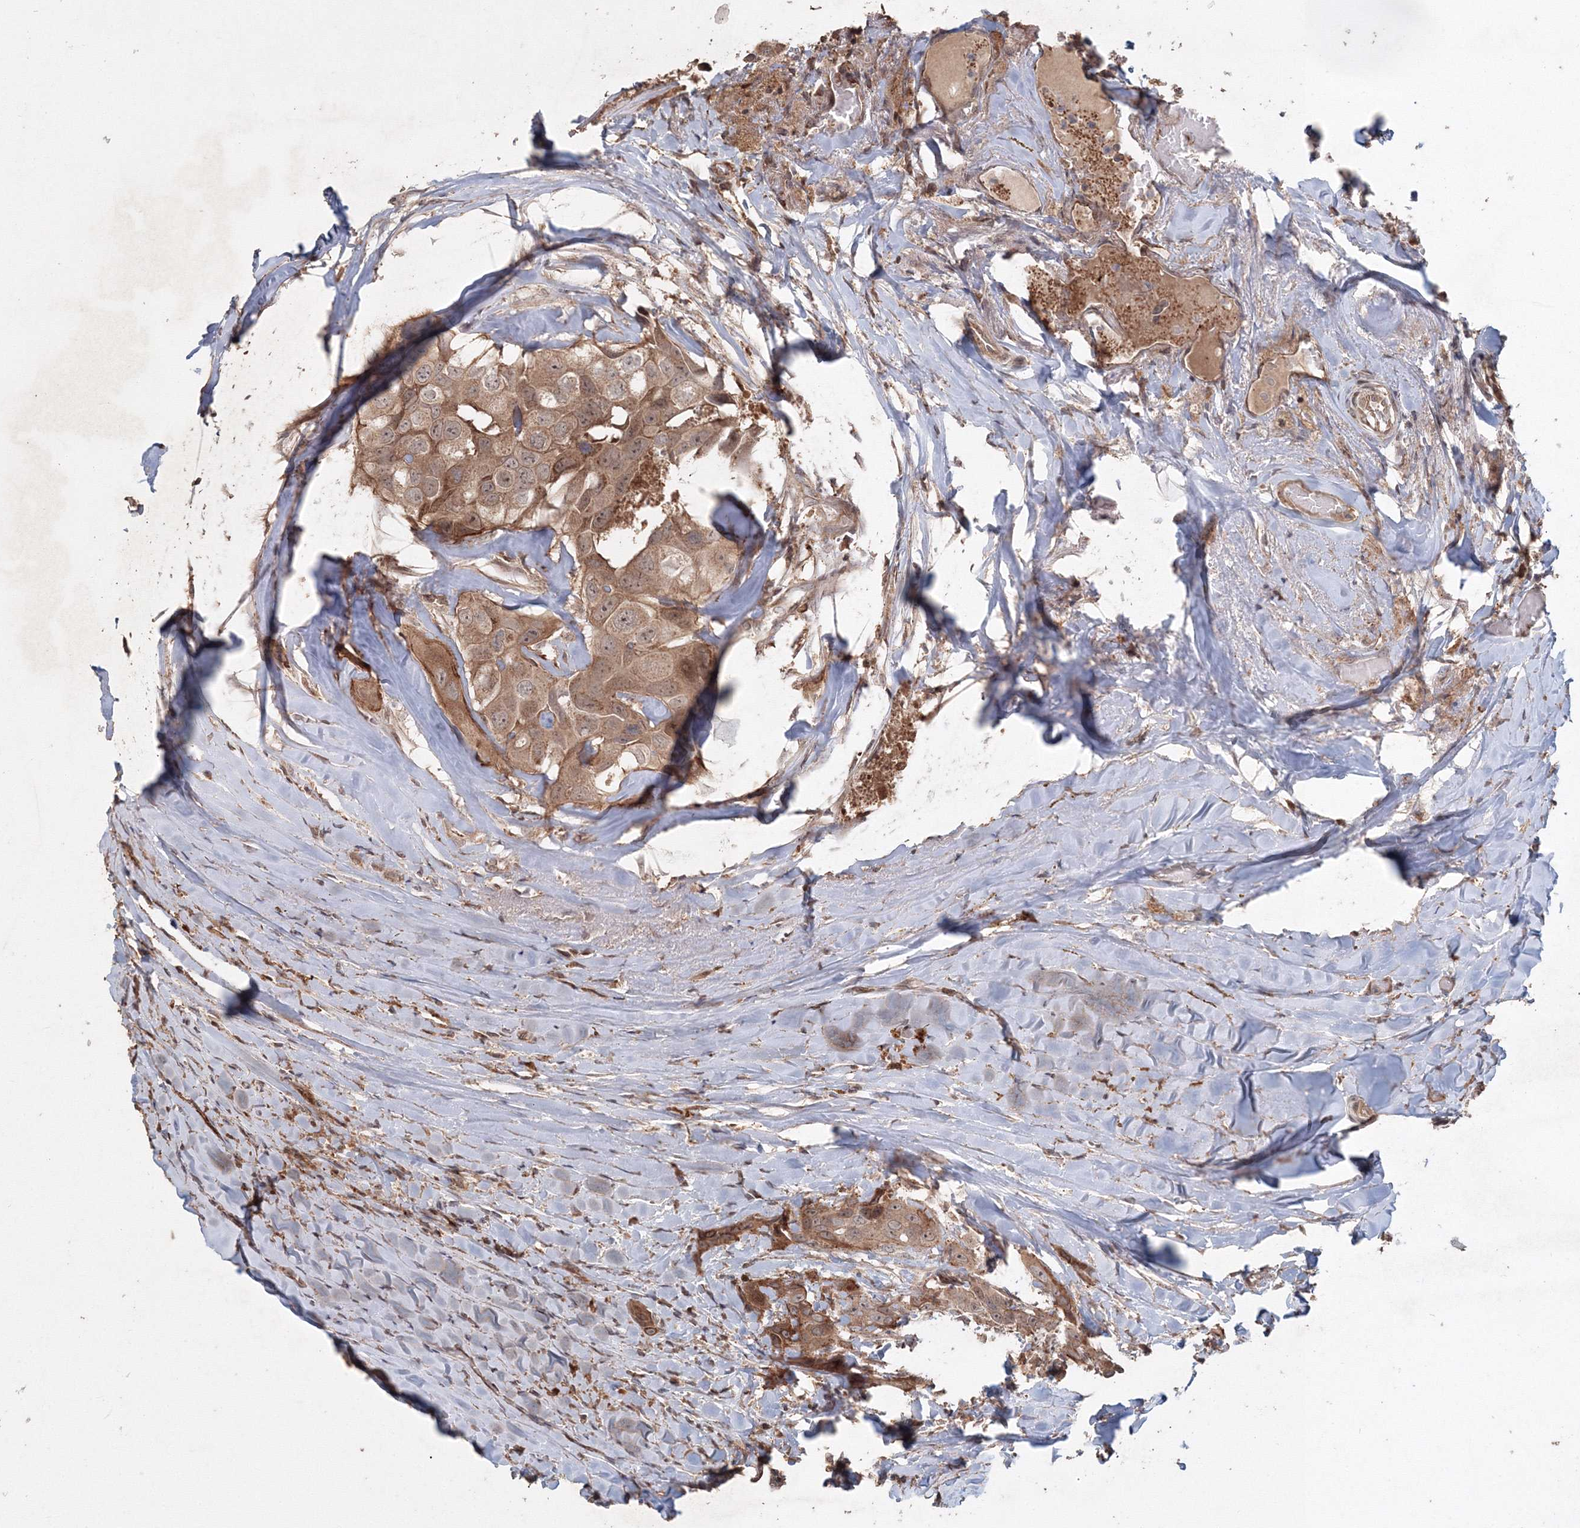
{"staining": {"intensity": "moderate", "quantity": ">75%", "location": "cytoplasmic/membranous"}, "tissue": "head and neck cancer", "cell_type": "Tumor cells", "image_type": "cancer", "snomed": [{"axis": "morphology", "description": "Adenocarcinoma, NOS"}, {"axis": "morphology", "description": "Adenocarcinoma, metastatic, NOS"}, {"axis": "topography", "description": "Head-Neck"}], "caption": "Immunohistochemical staining of human head and neck metastatic adenocarcinoma displays medium levels of moderate cytoplasmic/membranous positivity in about >75% of tumor cells. (DAB (3,3'-diaminobenzidine) IHC with brightfield microscopy, high magnification).", "gene": "ANAPC16", "patient": {"sex": "male", "age": 75}}